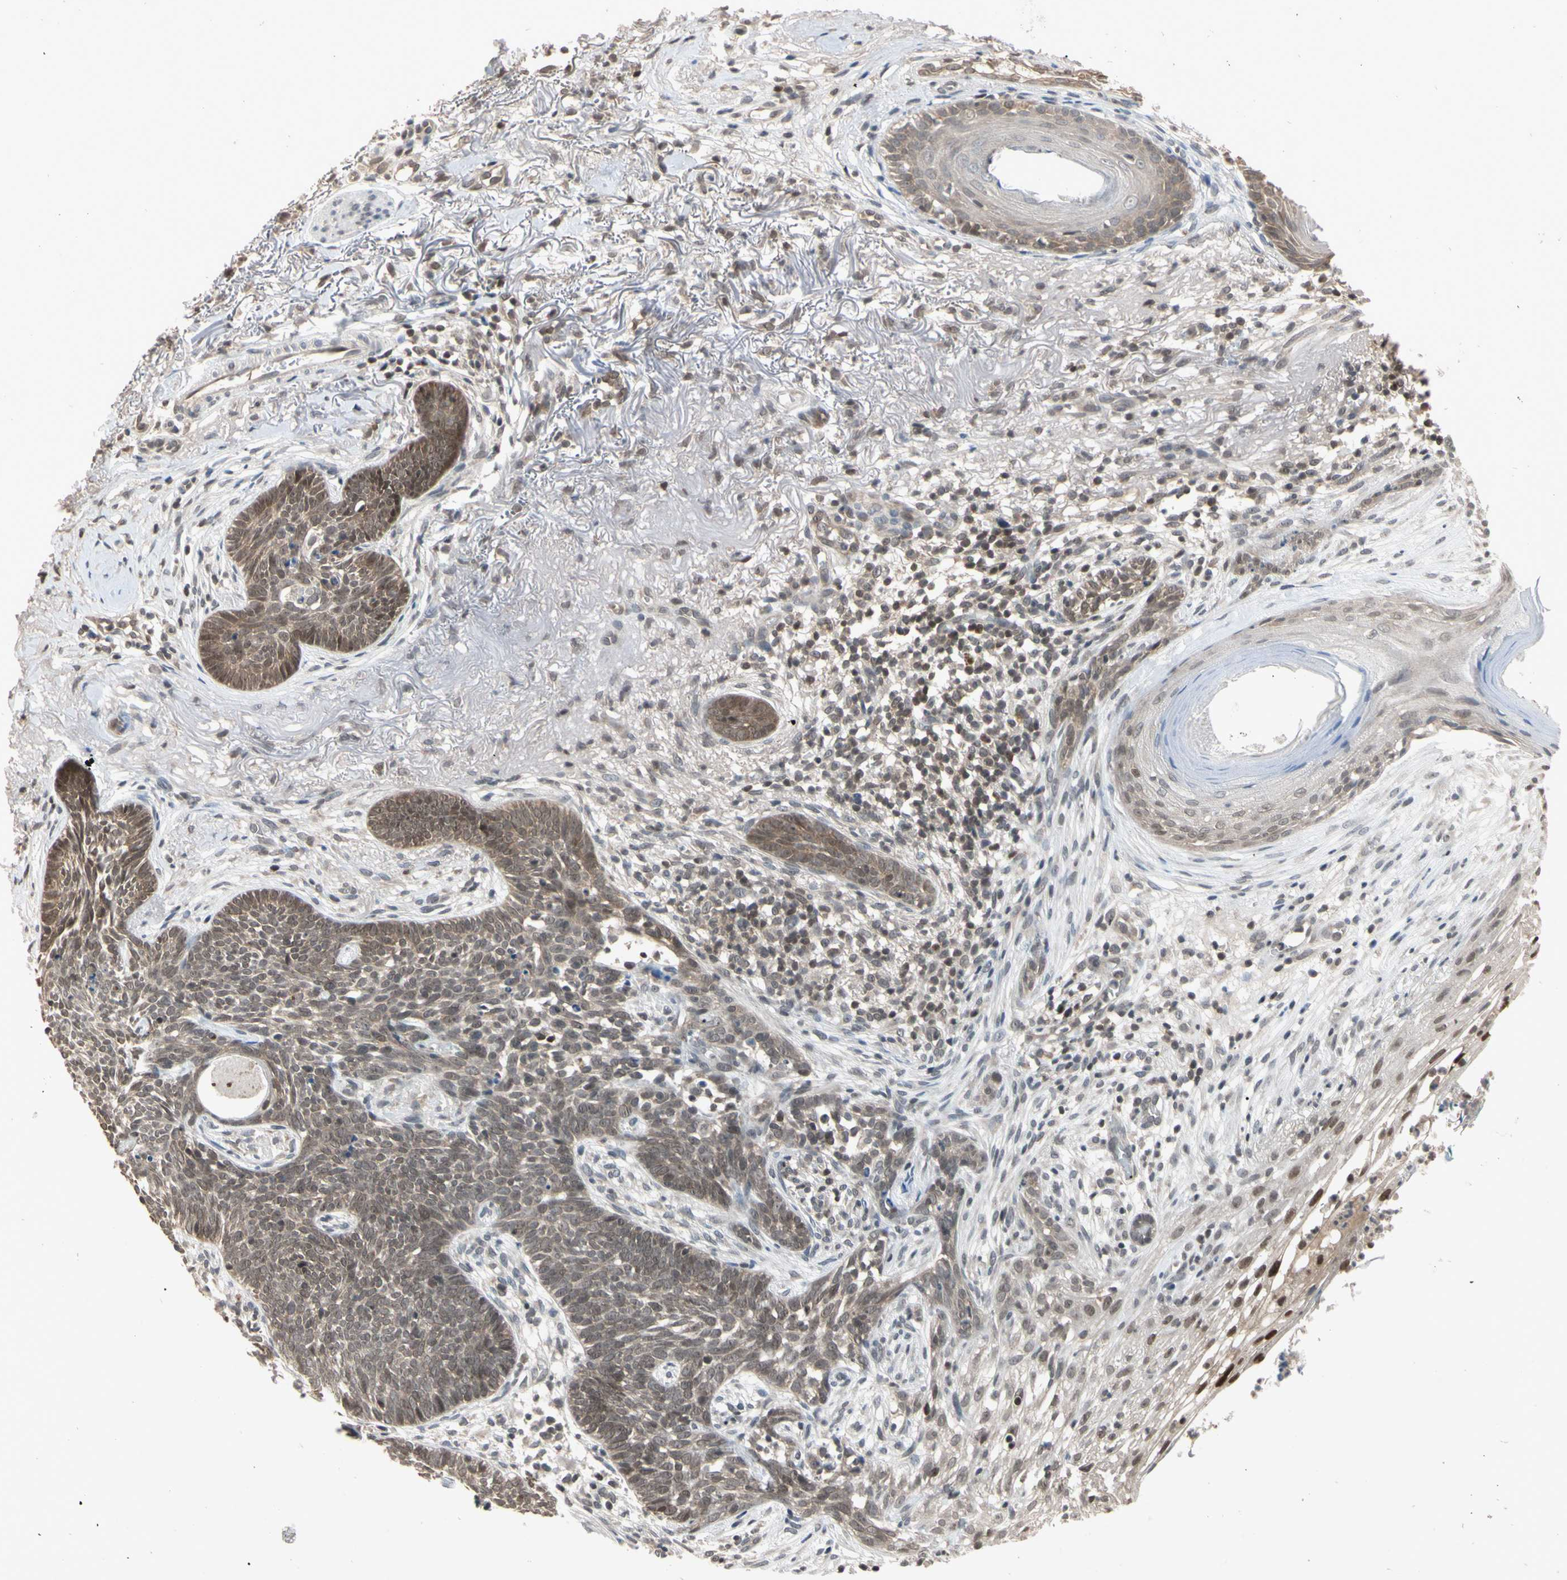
{"staining": {"intensity": "weak", "quantity": ">75%", "location": "cytoplasmic/membranous,nuclear"}, "tissue": "skin cancer", "cell_type": "Tumor cells", "image_type": "cancer", "snomed": [{"axis": "morphology", "description": "Basal cell carcinoma"}, {"axis": "topography", "description": "Skin"}], "caption": "Skin cancer (basal cell carcinoma) stained with IHC exhibits weak cytoplasmic/membranous and nuclear staining in approximately >75% of tumor cells. The staining was performed using DAB to visualize the protein expression in brown, while the nuclei were stained in blue with hematoxylin (Magnification: 20x).", "gene": "UBE2I", "patient": {"sex": "female", "age": 70}}